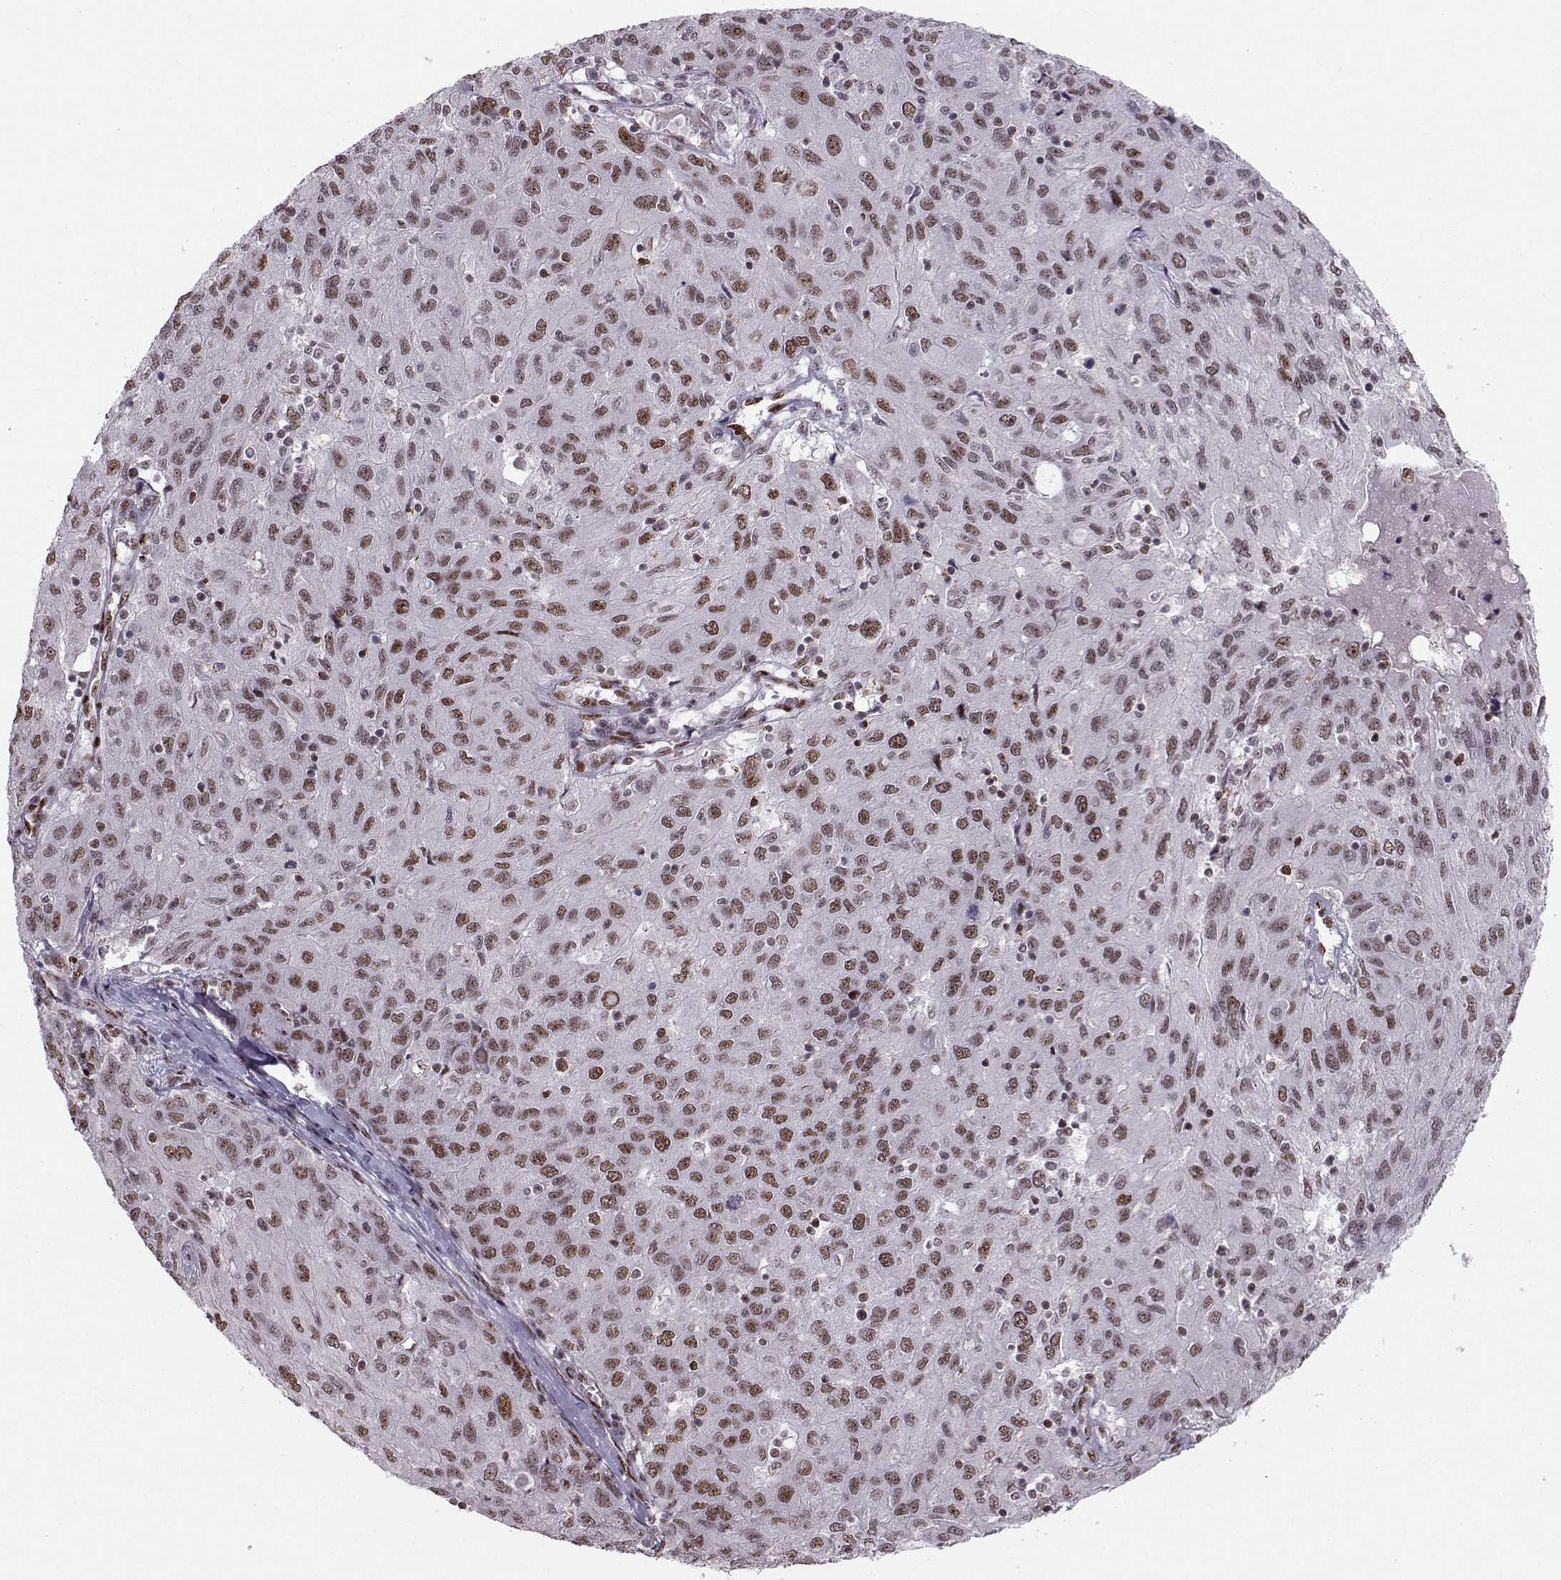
{"staining": {"intensity": "moderate", "quantity": ">75%", "location": "nuclear"}, "tissue": "ovarian cancer", "cell_type": "Tumor cells", "image_type": "cancer", "snomed": [{"axis": "morphology", "description": "Carcinoma, endometroid"}, {"axis": "topography", "description": "Ovary"}], "caption": "Approximately >75% of tumor cells in human ovarian cancer show moderate nuclear protein positivity as visualized by brown immunohistochemical staining.", "gene": "SNAPC2", "patient": {"sex": "female", "age": 50}}